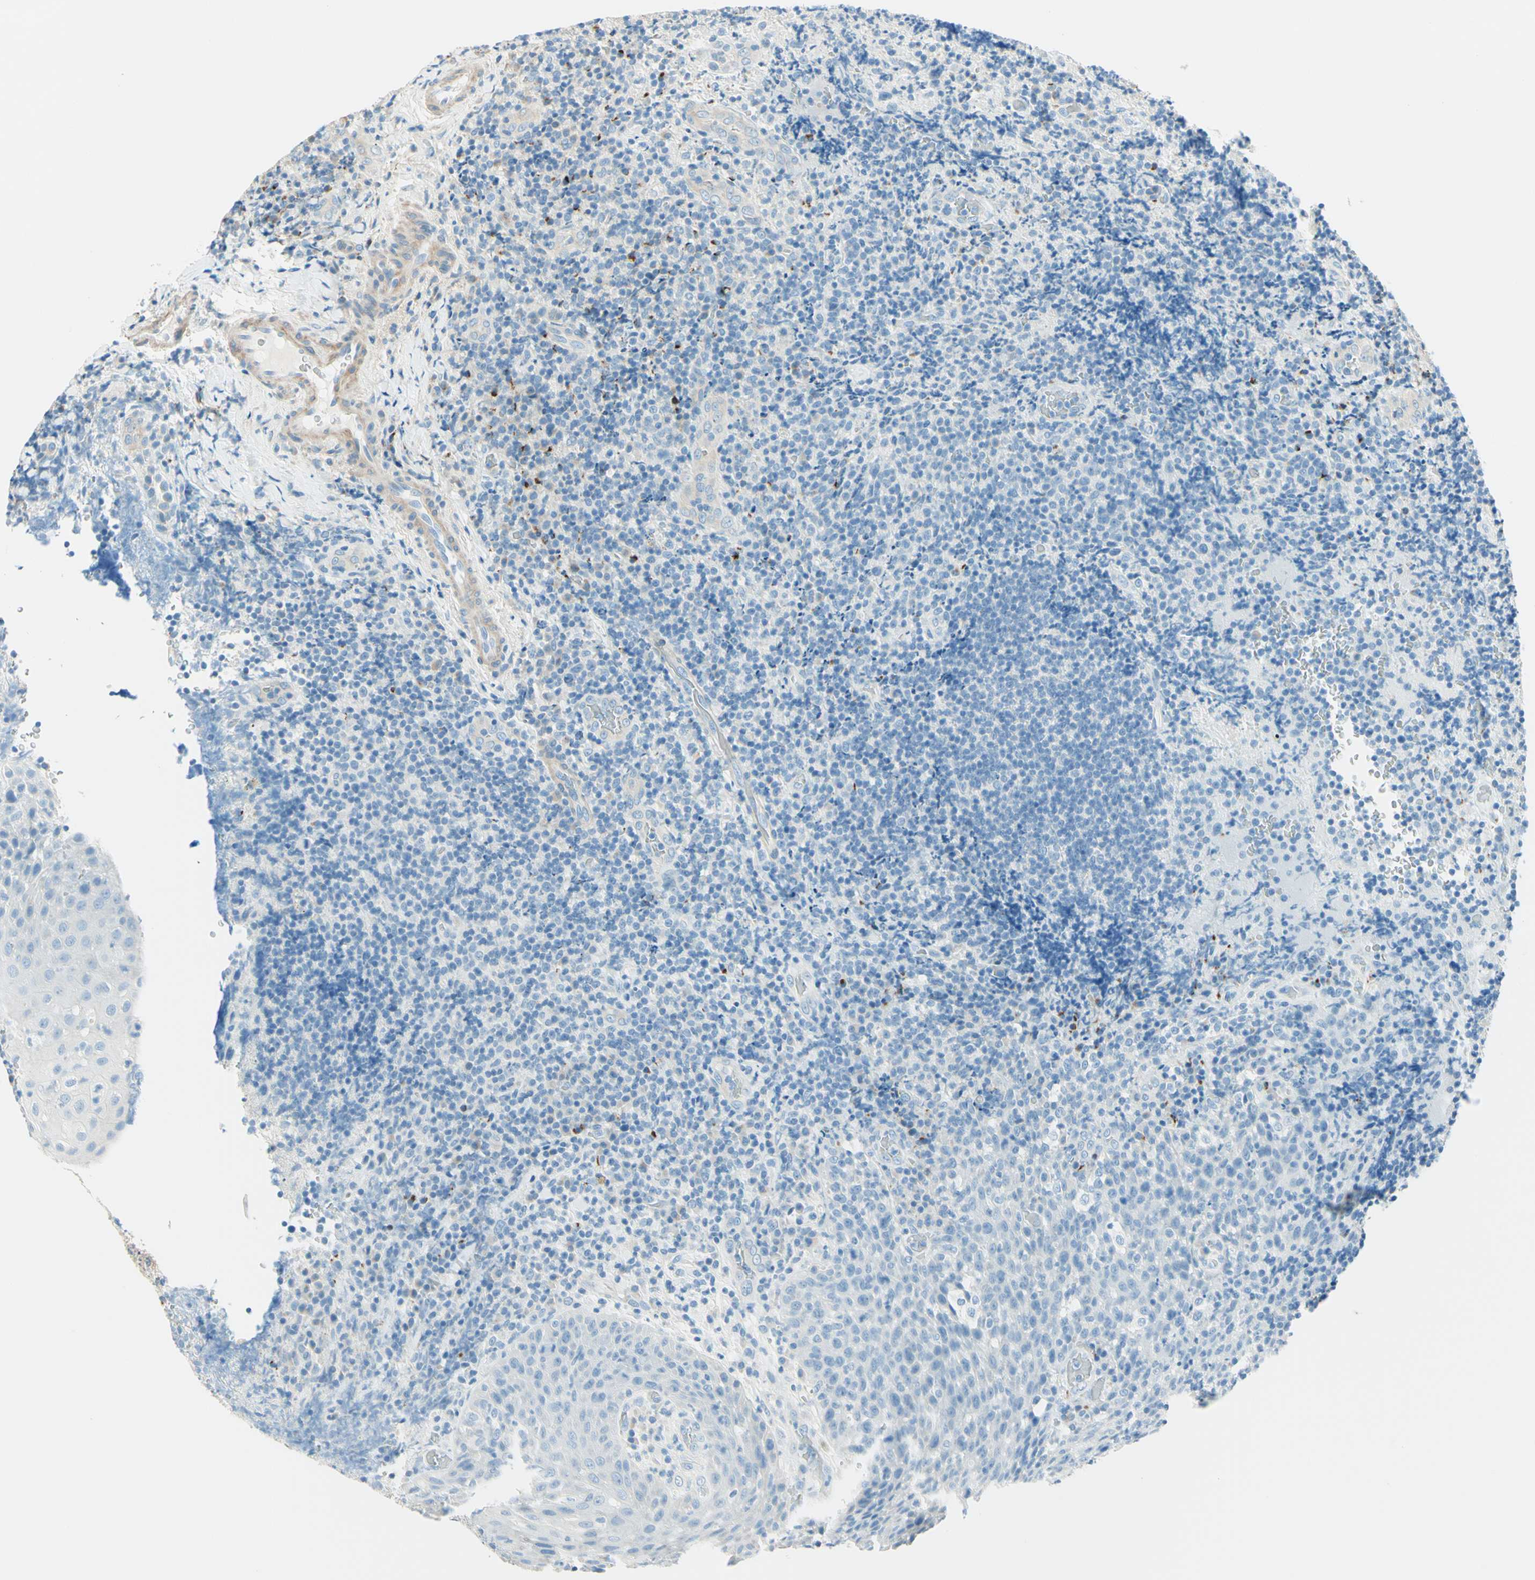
{"staining": {"intensity": "negative", "quantity": "none", "location": "none"}, "tissue": "lymphoma", "cell_type": "Tumor cells", "image_type": "cancer", "snomed": [{"axis": "morphology", "description": "Malignant lymphoma, non-Hodgkin's type, High grade"}, {"axis": "topography", "description": "Tonsil"}], "caption": "Immunohistochemical staining of human lymphoma shows no significant staining in tumor cells.", "gene": "NCBP2L", "patient": {"sex": "female", "age": 36}}